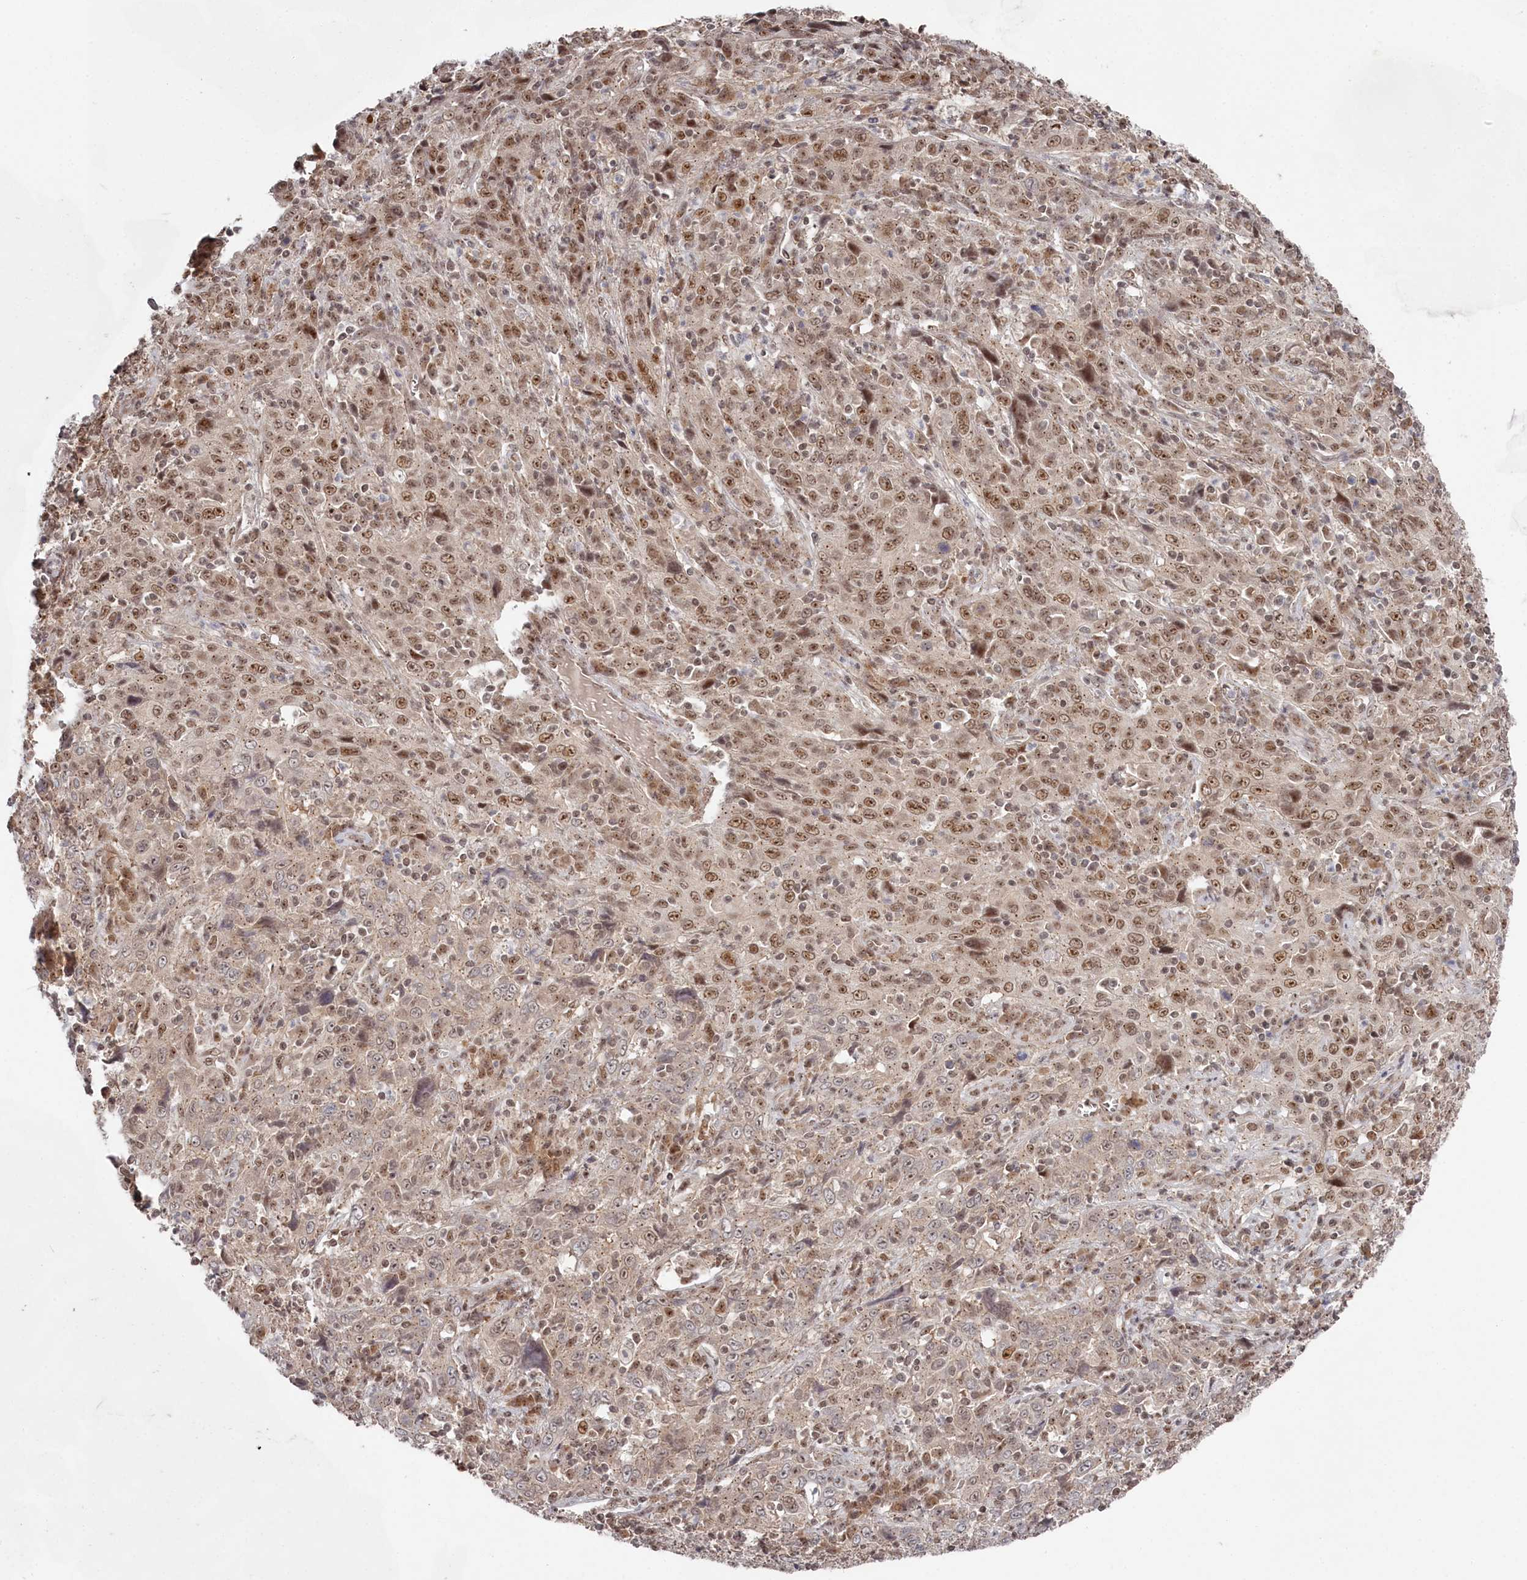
{"staining": {"intensity": "moderate", "quantity": "25%-75%", "location": "nuclear"}, "tissue": "cervical cancer", "cell_type": "Tumor cells", "image_type": "cancer", "snomed": [{"axis": "morphology", "description": "Squamous cell carcinoma, NOS"}, {"axis": "topography", "description": "Cervix"}], "caption": "The histopathology image exhibits staining of cervical cancer, revealing moderate nuclear protein expression (brown color) within tumor cells. Using DAB (brown) and hematoxylin (blue) stains, captured at high magnification using brightfield microscopy.", "gene": "EXOSC1", "patient": {"sex": "female", "age": 46}}